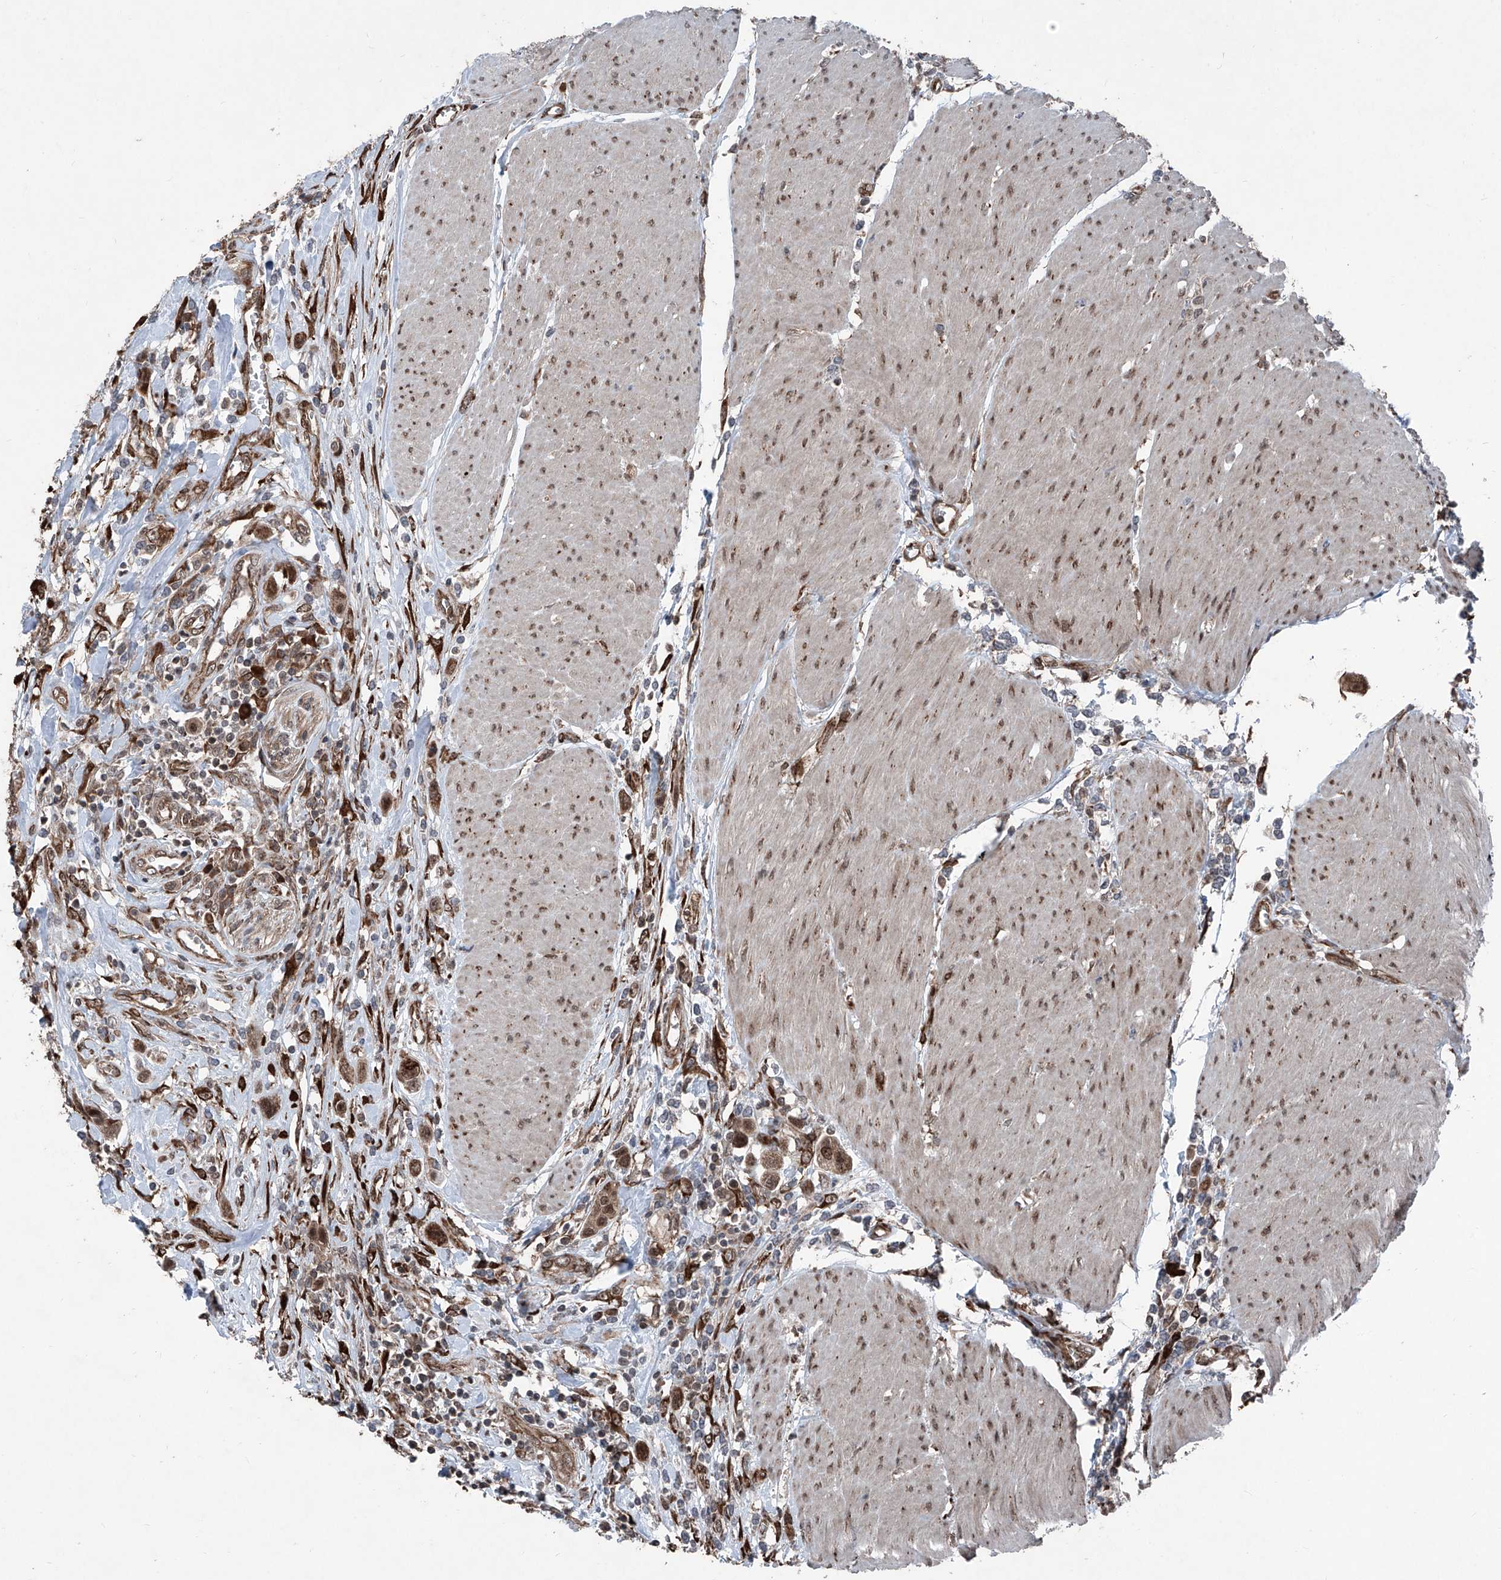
{"staining": {"intensity": "moderate", "quantity": ">75%", "location": "cytoplasmic/membranous,nuclear"}, "tissue": "urothelial cancer", "cell_type": "Tumor cells", "image_type": "cancer", "snomed": [{"axis": "morphology", "description": "Urothelial carcinoma, High grade"}, {"axis": "topography", "description": "Urinary bladder"}], "caption": "Immunohistochemistry (IHC) (DAB) staining of human urothelial cancer shows moderate cytoplasmic/membranous and nuclear protein expression in about >75% of tumor cells. (IHC, brightfield microscopy, high magnification).", "gene": "COA7", "patient": {"sex": "male", "age": 50}}